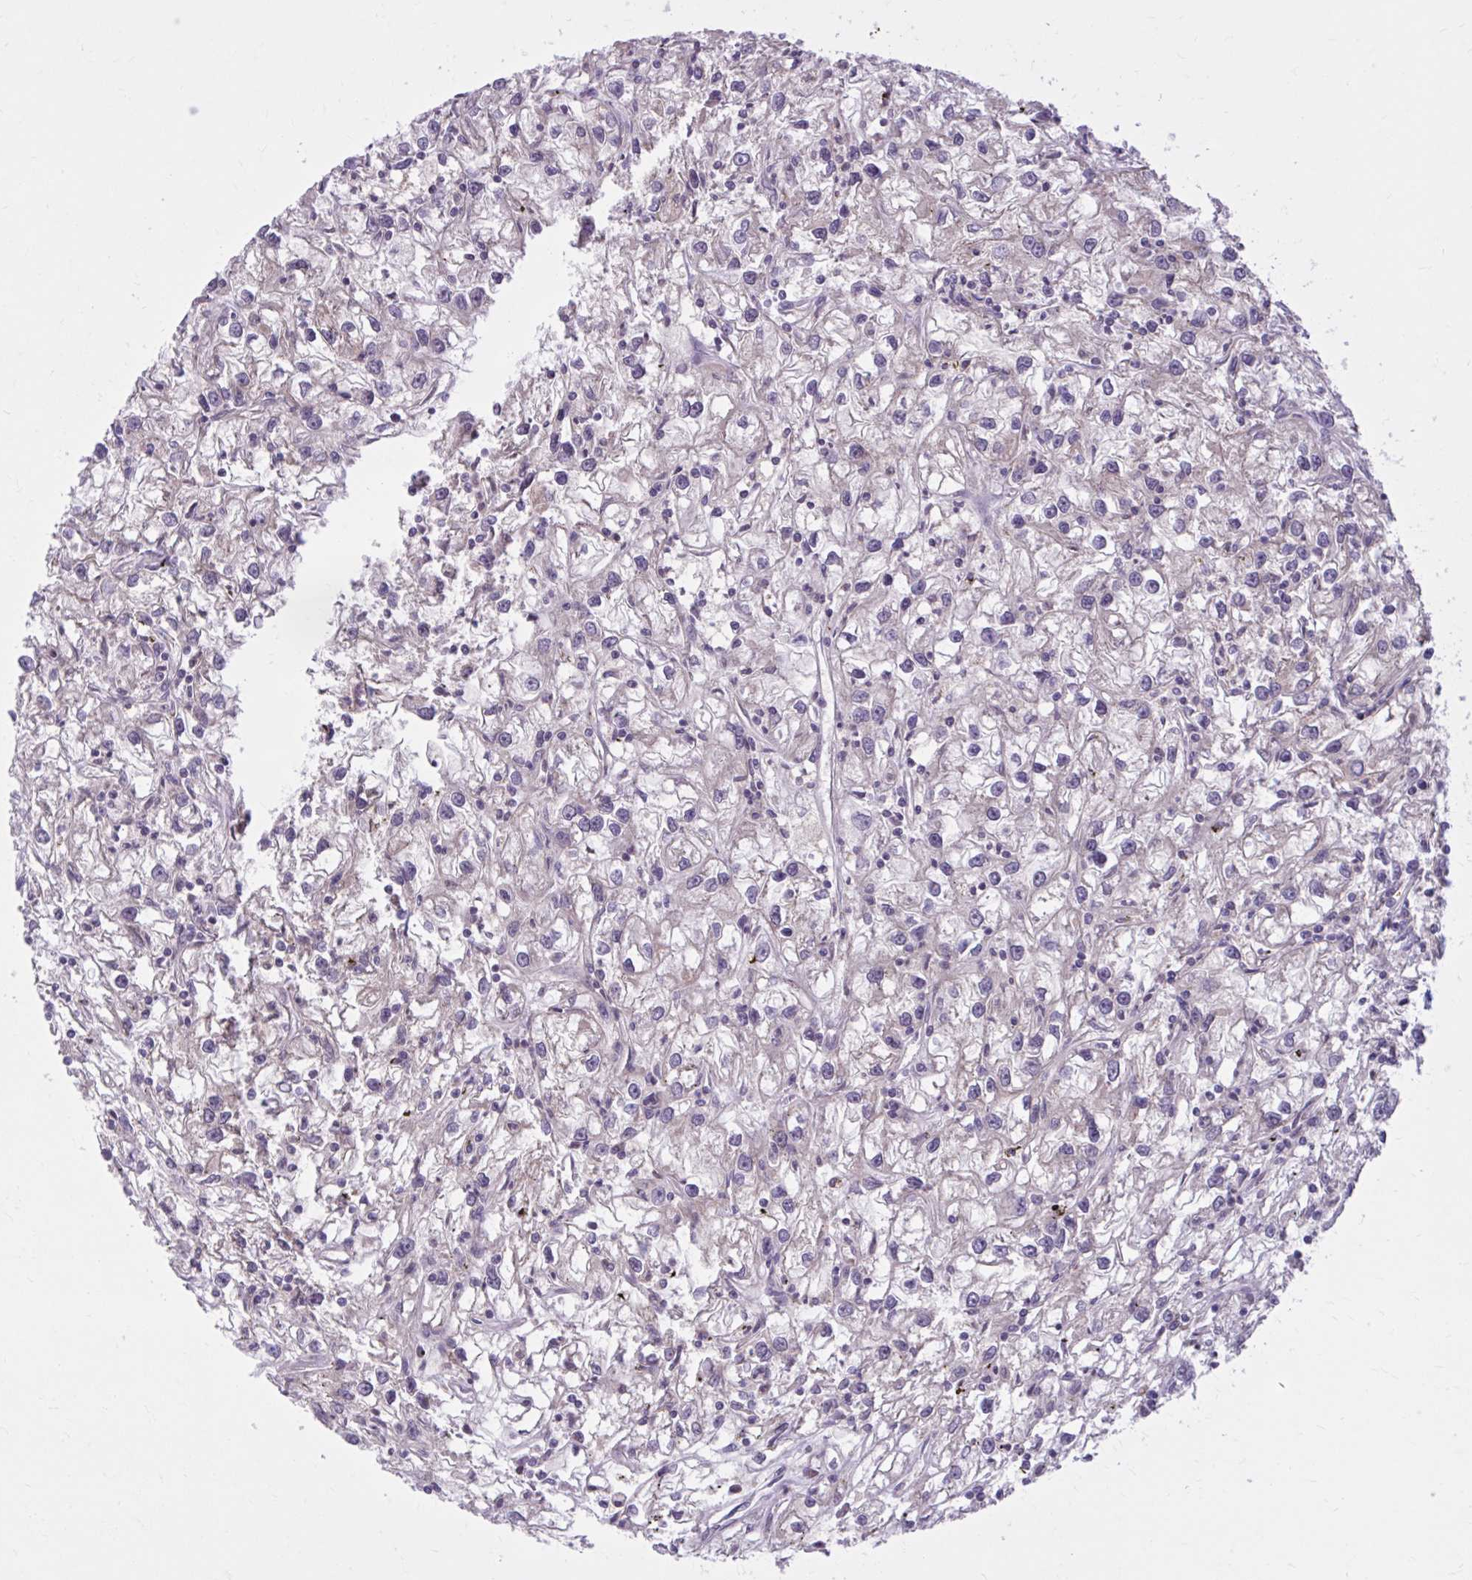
{"staining": {"intensity": "weak", "quantity": "<25%", "location": "cytoplasmic/membranous"}, "tissue": "renal cancer", "cell_type": "Tumor cells", "image_type": "cancer", "snomed": [{"axis": "morphology", "description": "Adenocarcinoma, NOS"}, {"axis": "topography", "description": "Kidney"}], "caption": "This histopathology image is of adenocarcinoma (renal) stained with immunohistochemistry (IHC) to label a protein in brown with the nuclei are counter-stained blue. There is no positivity in tumor cells. (DAB (3,3'-diaminobenzidine) immunohistochemistry (IHC) visualized using brightfield microscopy, high magnification).", "gene": "SNF8", "patient": {"sex": "female", "age": 59}}